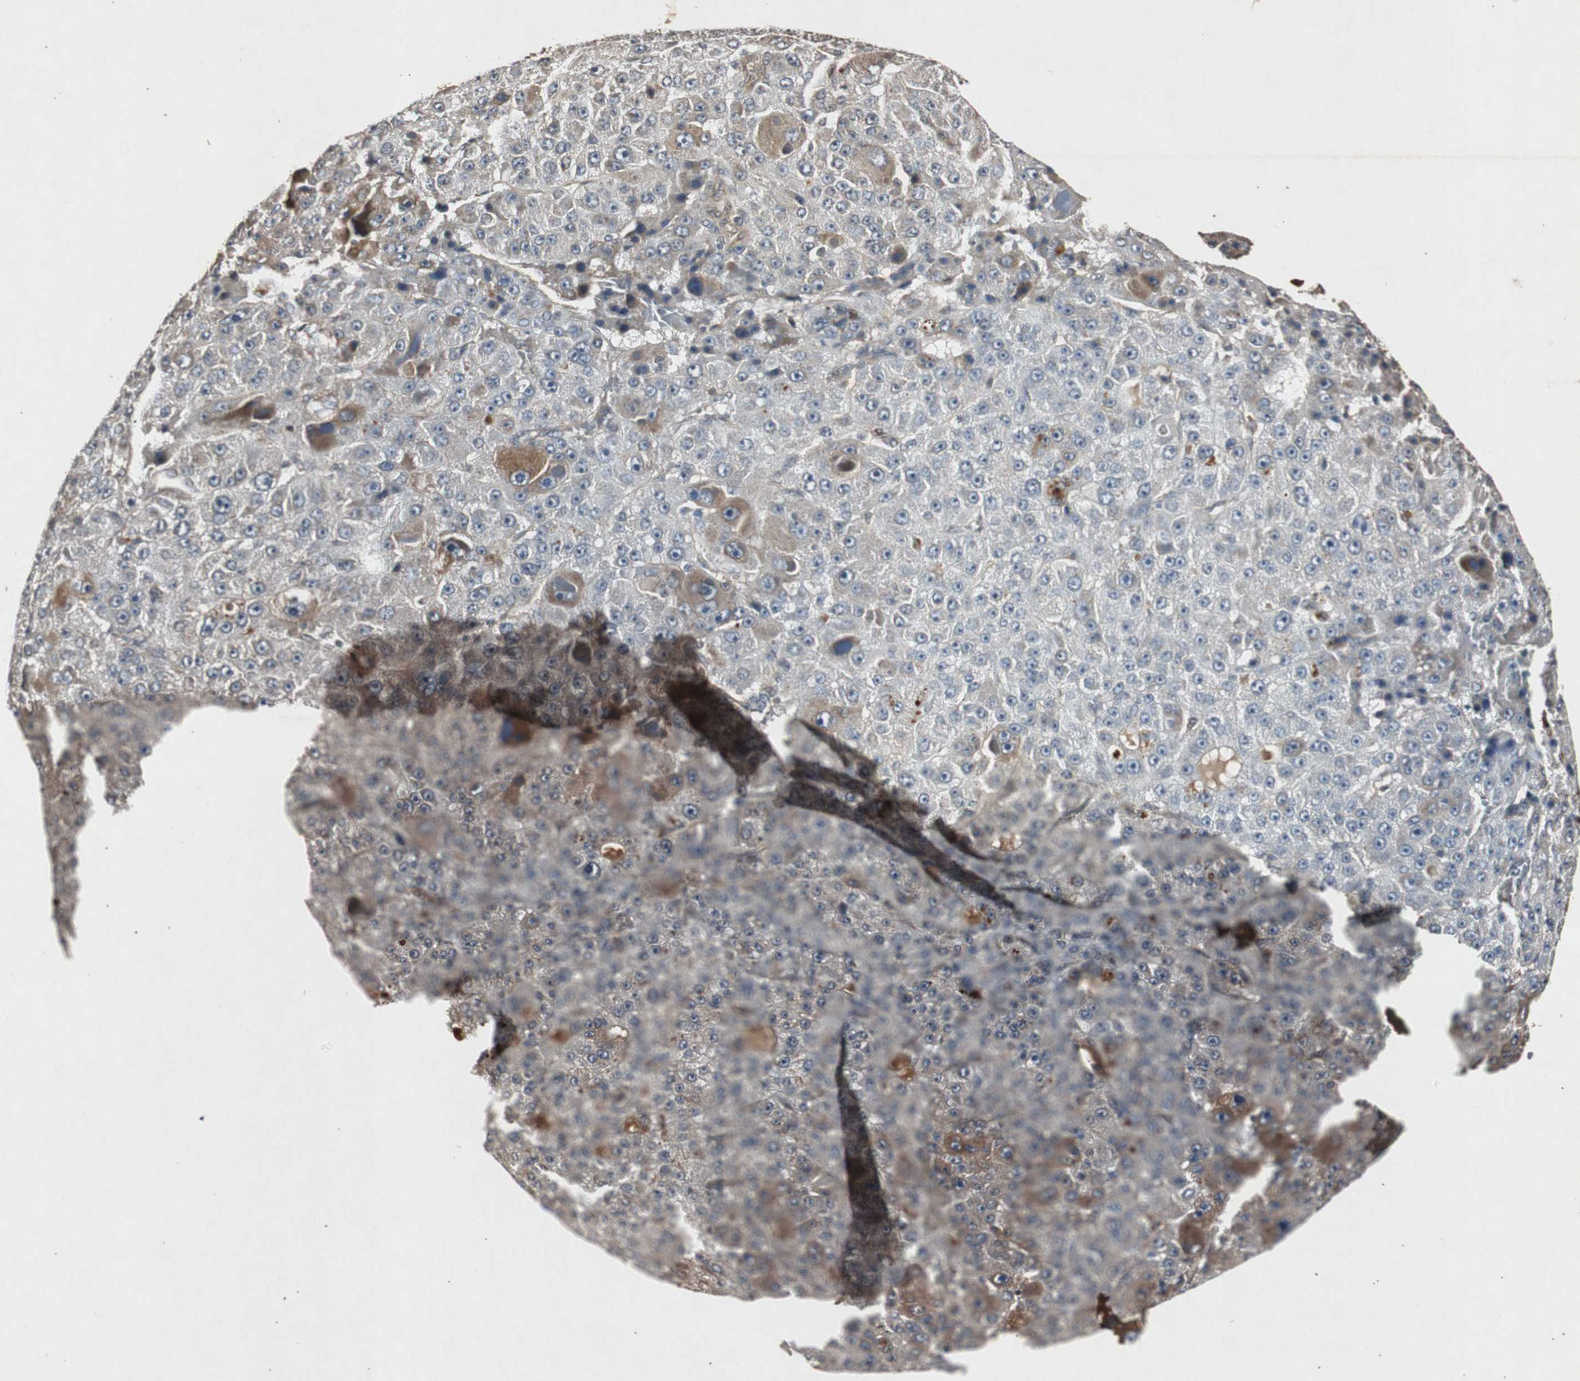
{"staining": {"intensity": "moderate", "quantity": "<25%", "location": "cytoplasmic/membranous"}, "tissue": "liver cancer", "cell_type": "Tumor cells", "image_type": "cancer", "snomed": [{"axis": "morphology", "description": "Carcinoma, Hepatocellular, NOS"}, {"axis": "topography", "description": "Liver"}], "caption": "Liver cancer stained with DAB (3,3'-diaminobenzidine) immunohistochemistry (IHC) exhibits low levels of moderate cytoplasmic/membranous positivity in approximately <25% of tumor cells. (Stains: DAB in brown, nuclei in blue, Microscopy: brightfield microscopy at high magnification).", "gene": "SLIT2", "patient": {"sex": "male", "age": 76}}